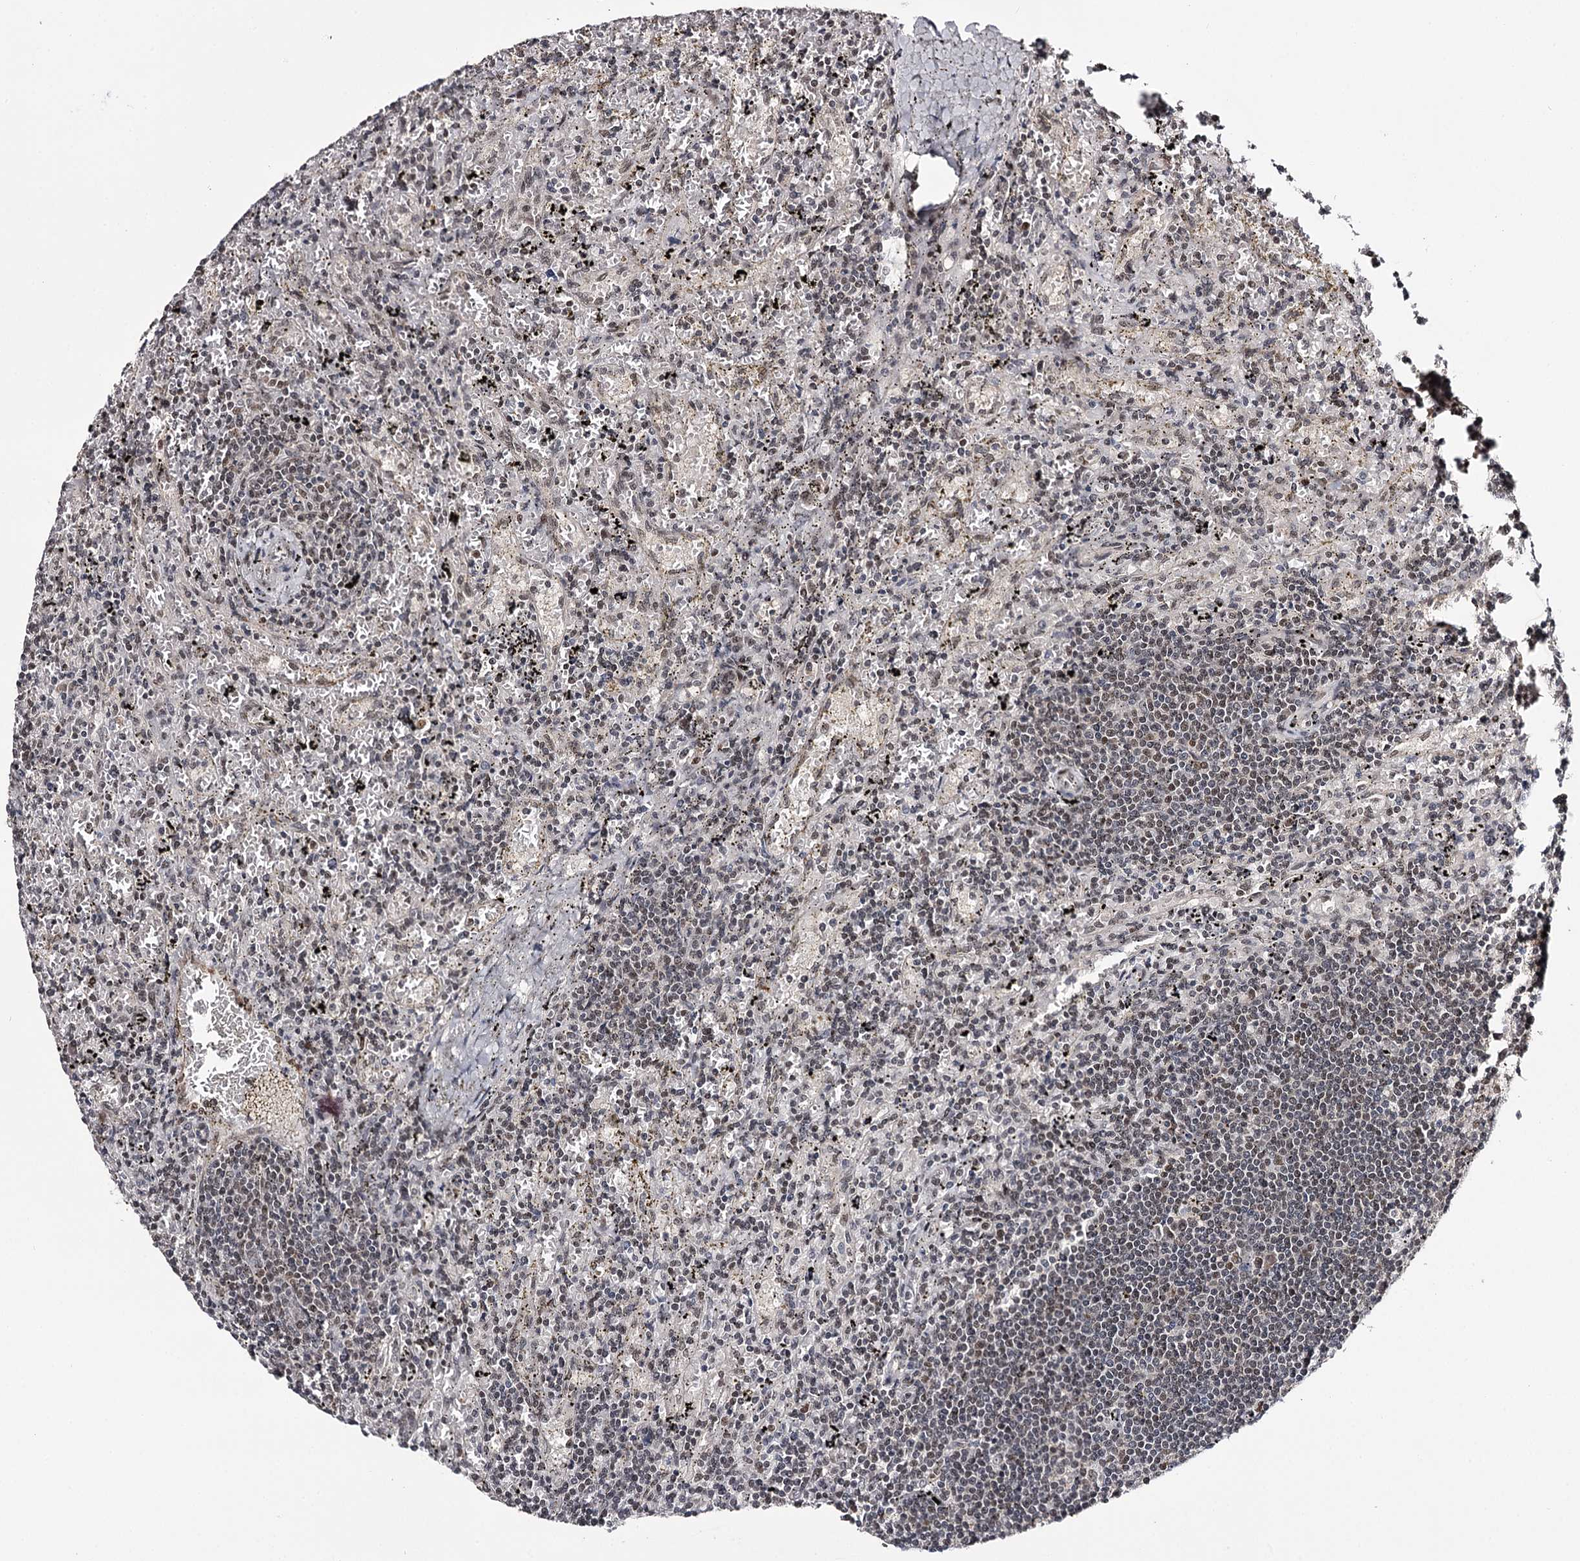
{"staining": {"intensity": "weak", "quantity": "<25%", "location": "nuclear"}, "tissue": "lymphoma", "cell_type": "Tumor cells", "image_type": "cancer", "snomed": [{"axis": "morphology", "description": "Malignant lymphoma, non-Hodgkin's type, Low grade"}, {"axis": "topography", "description": "Spleen"}], "caption": "Immunohistochemistry photomicrograph of malignant lymphoma, non-Hodgkin's type (low-grade) stained for a protein (brown), which exhibits no expression in tumor cells.", "gene": "TTC33", "patient": {"sex": "male", "age": 76}}